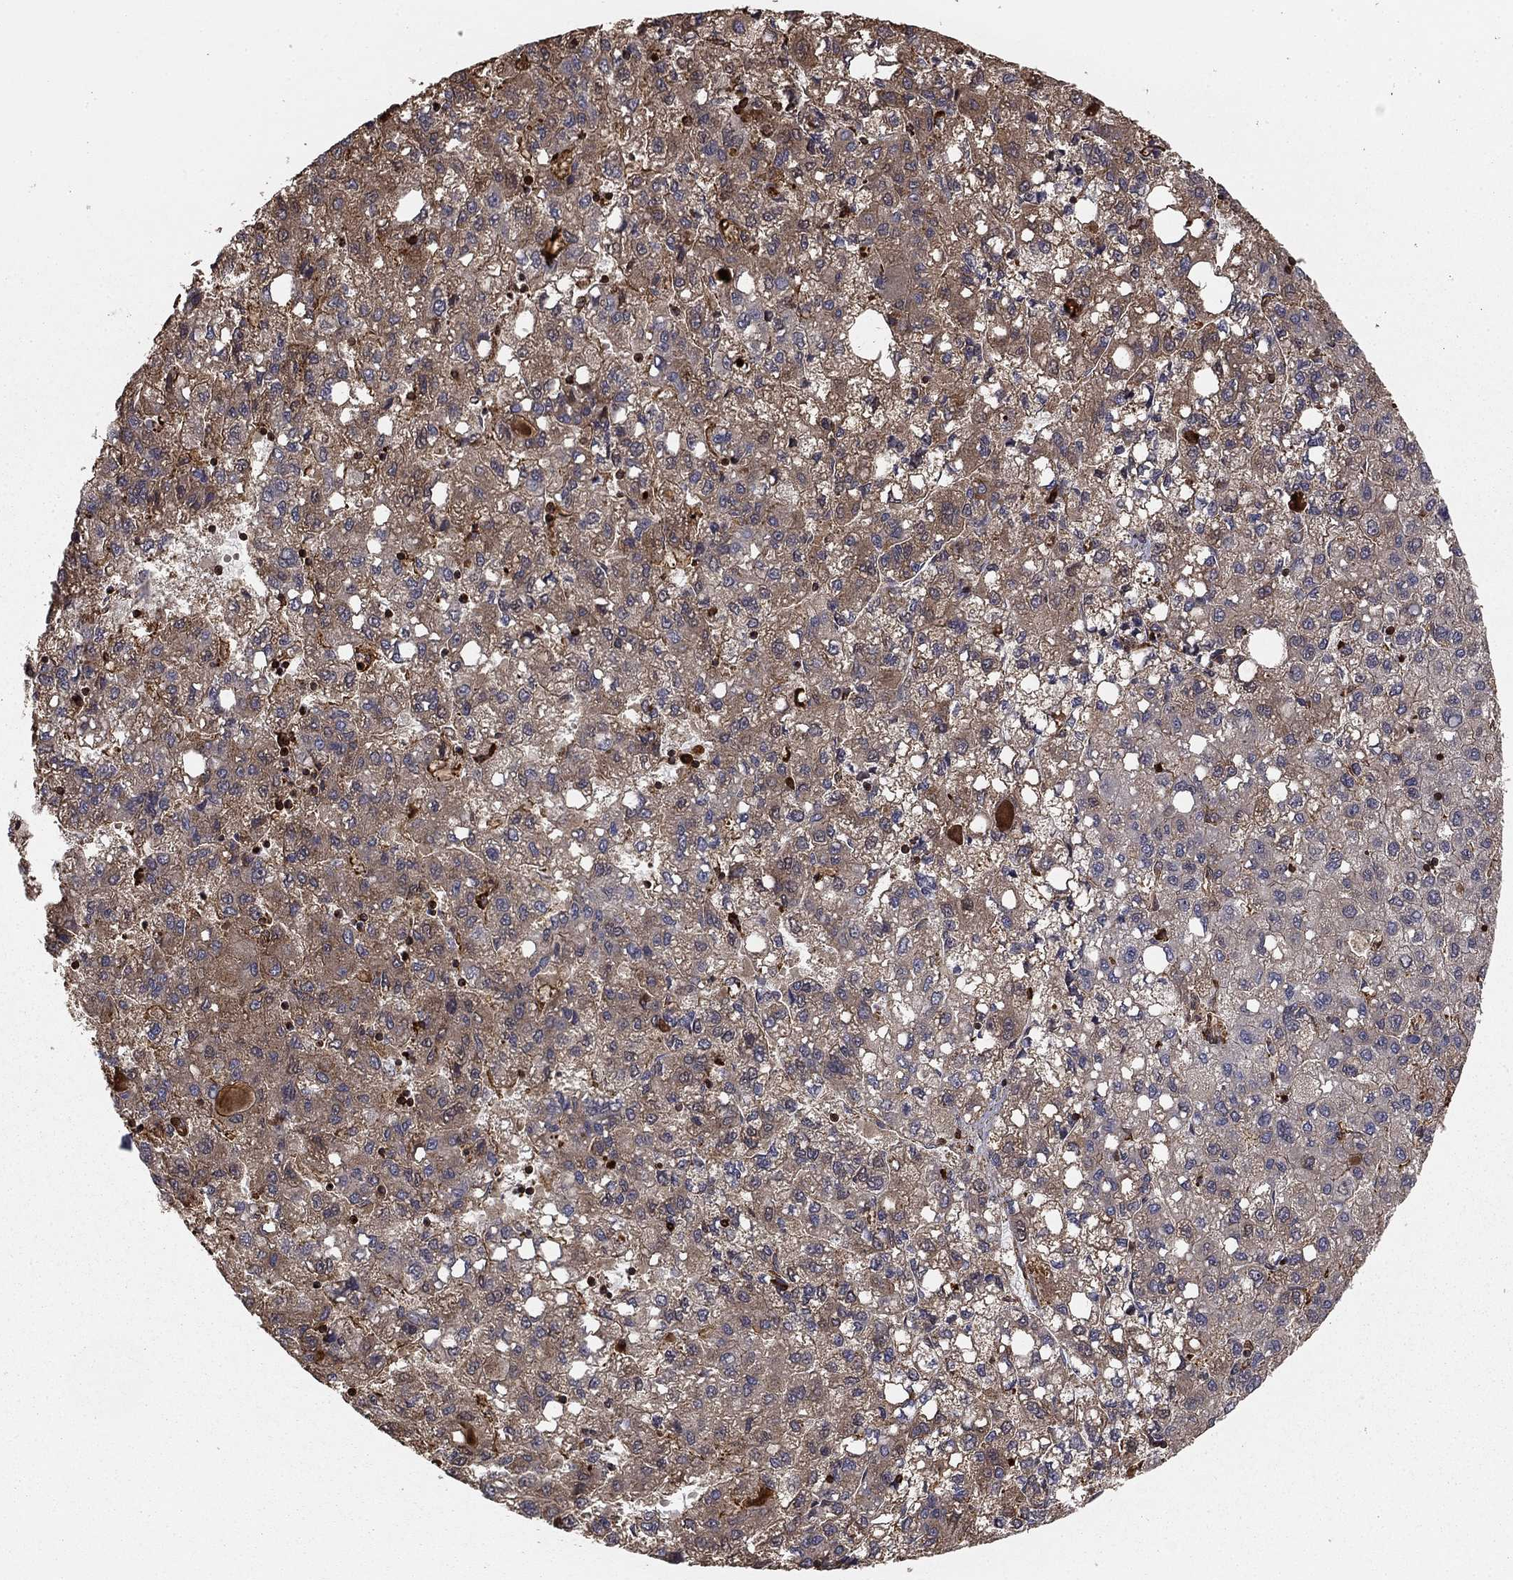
{"staining": {"intensity": "weak", "quantity": "25%-75%", "location": "cytoplasmic/membranous"}, "tissue": "liver cancer", "cell_type": "Tumor cells", "image_type": "cancer", "snomed": [{"axis": "morphology", "description": "Carcinoma, Hepatocellular, NOS"}, {"axis": "topography", "description": "Liver"}], "caption": "Protein staining of liver hepatocellular carcinoma tissue reveals weak cytoplasmic/membranous positivity in about 25%-75% of tumor cells.", "gene": "HABP4", "patient": {"sex": "female", "age": 82}}